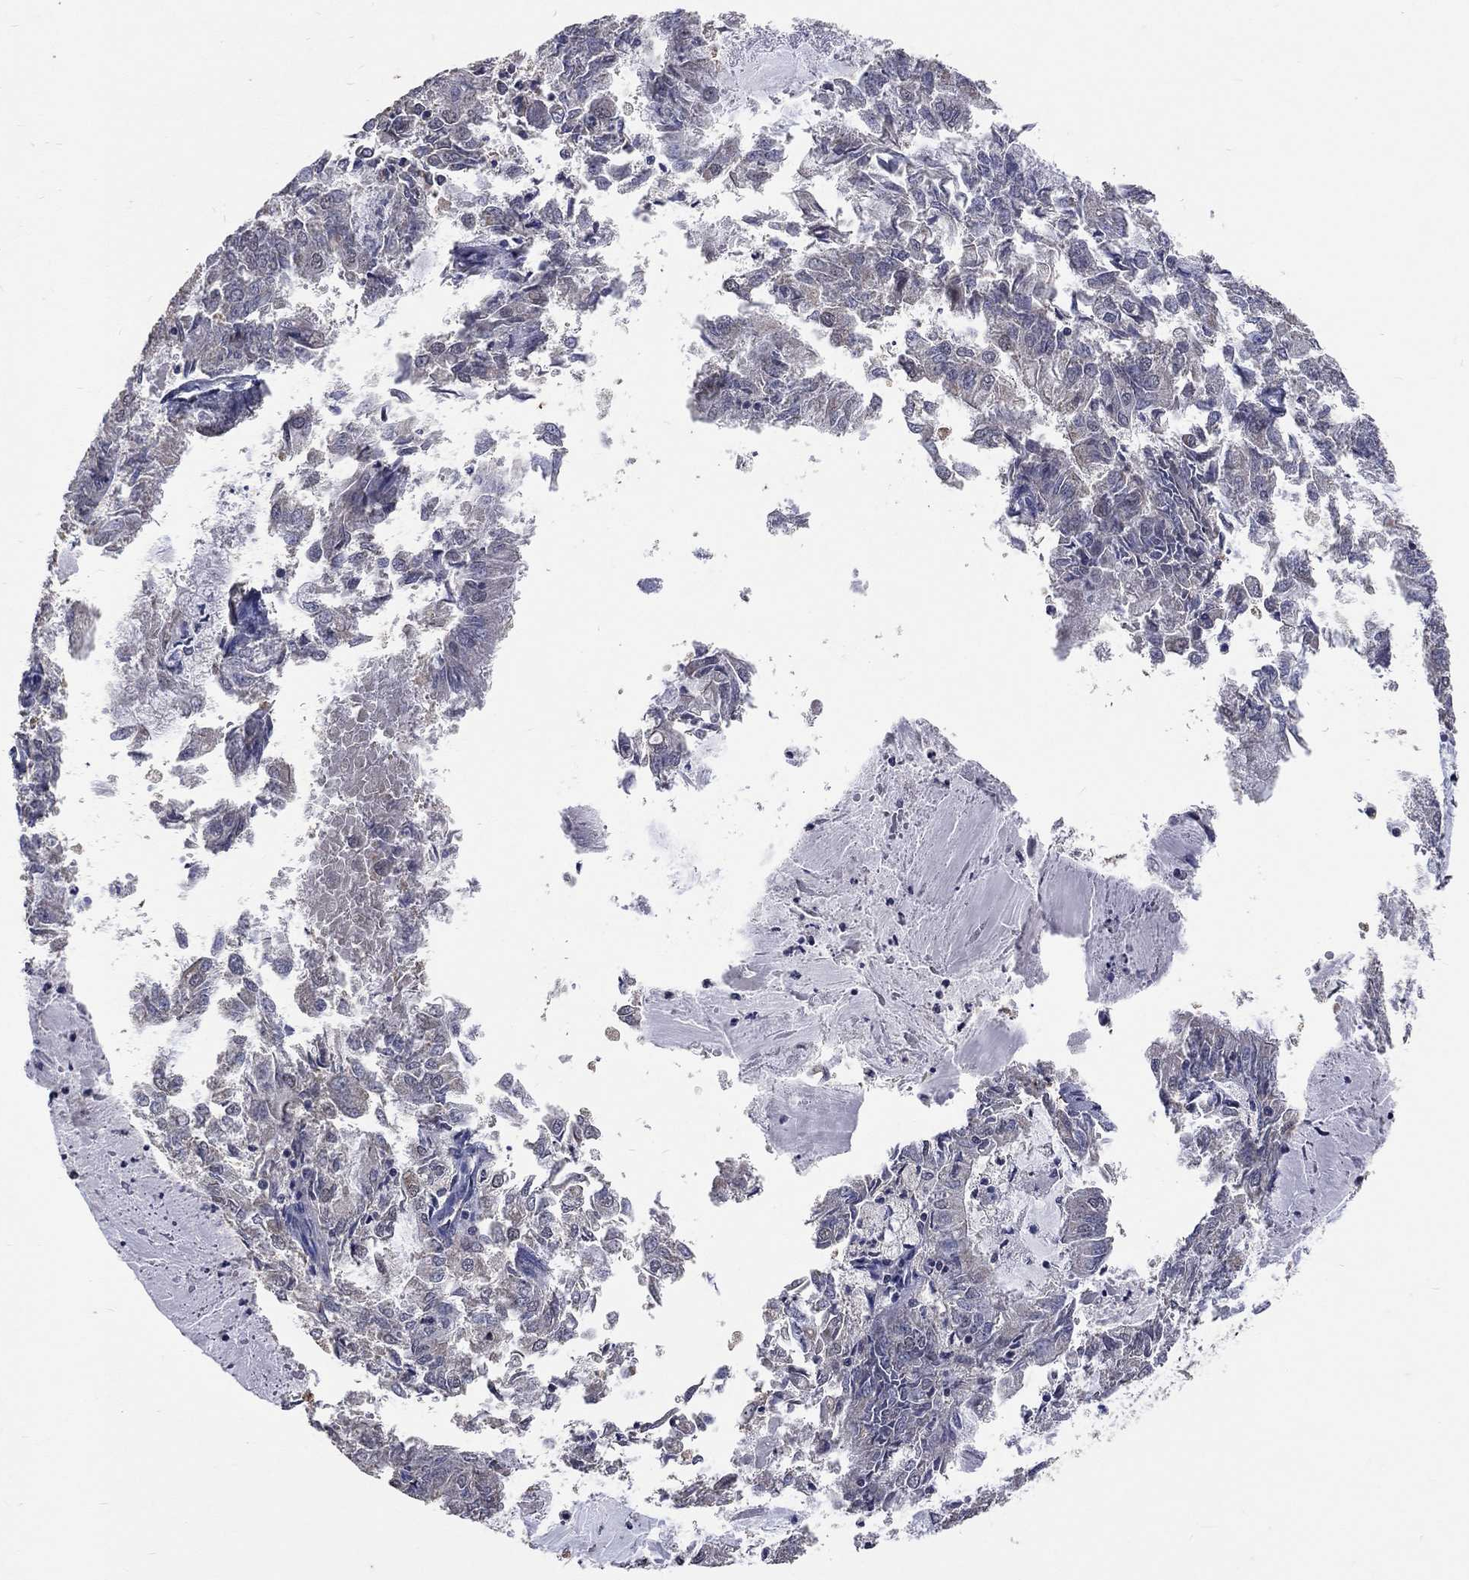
{"staining": {"intensity": "negative", "quantity": "none", "location": "none"}, "tissue": "endometrial cancer", "cell_type": "Tumor cells", "image_type": "cancer", "snomed": [{"axis": "morphology", "description": "Adenocarcinoma, NOS"}, {"axis": "topography", "description": "Endometrium"}], "caption": "There is no significant staining in tumor cells of endometrial adenocarcinoma. (Brightfield microscopy of DAB immunohistochemistry at high magnification).", "gene": "SPATA33", "patient": {"sex": "female", "age": 57}}